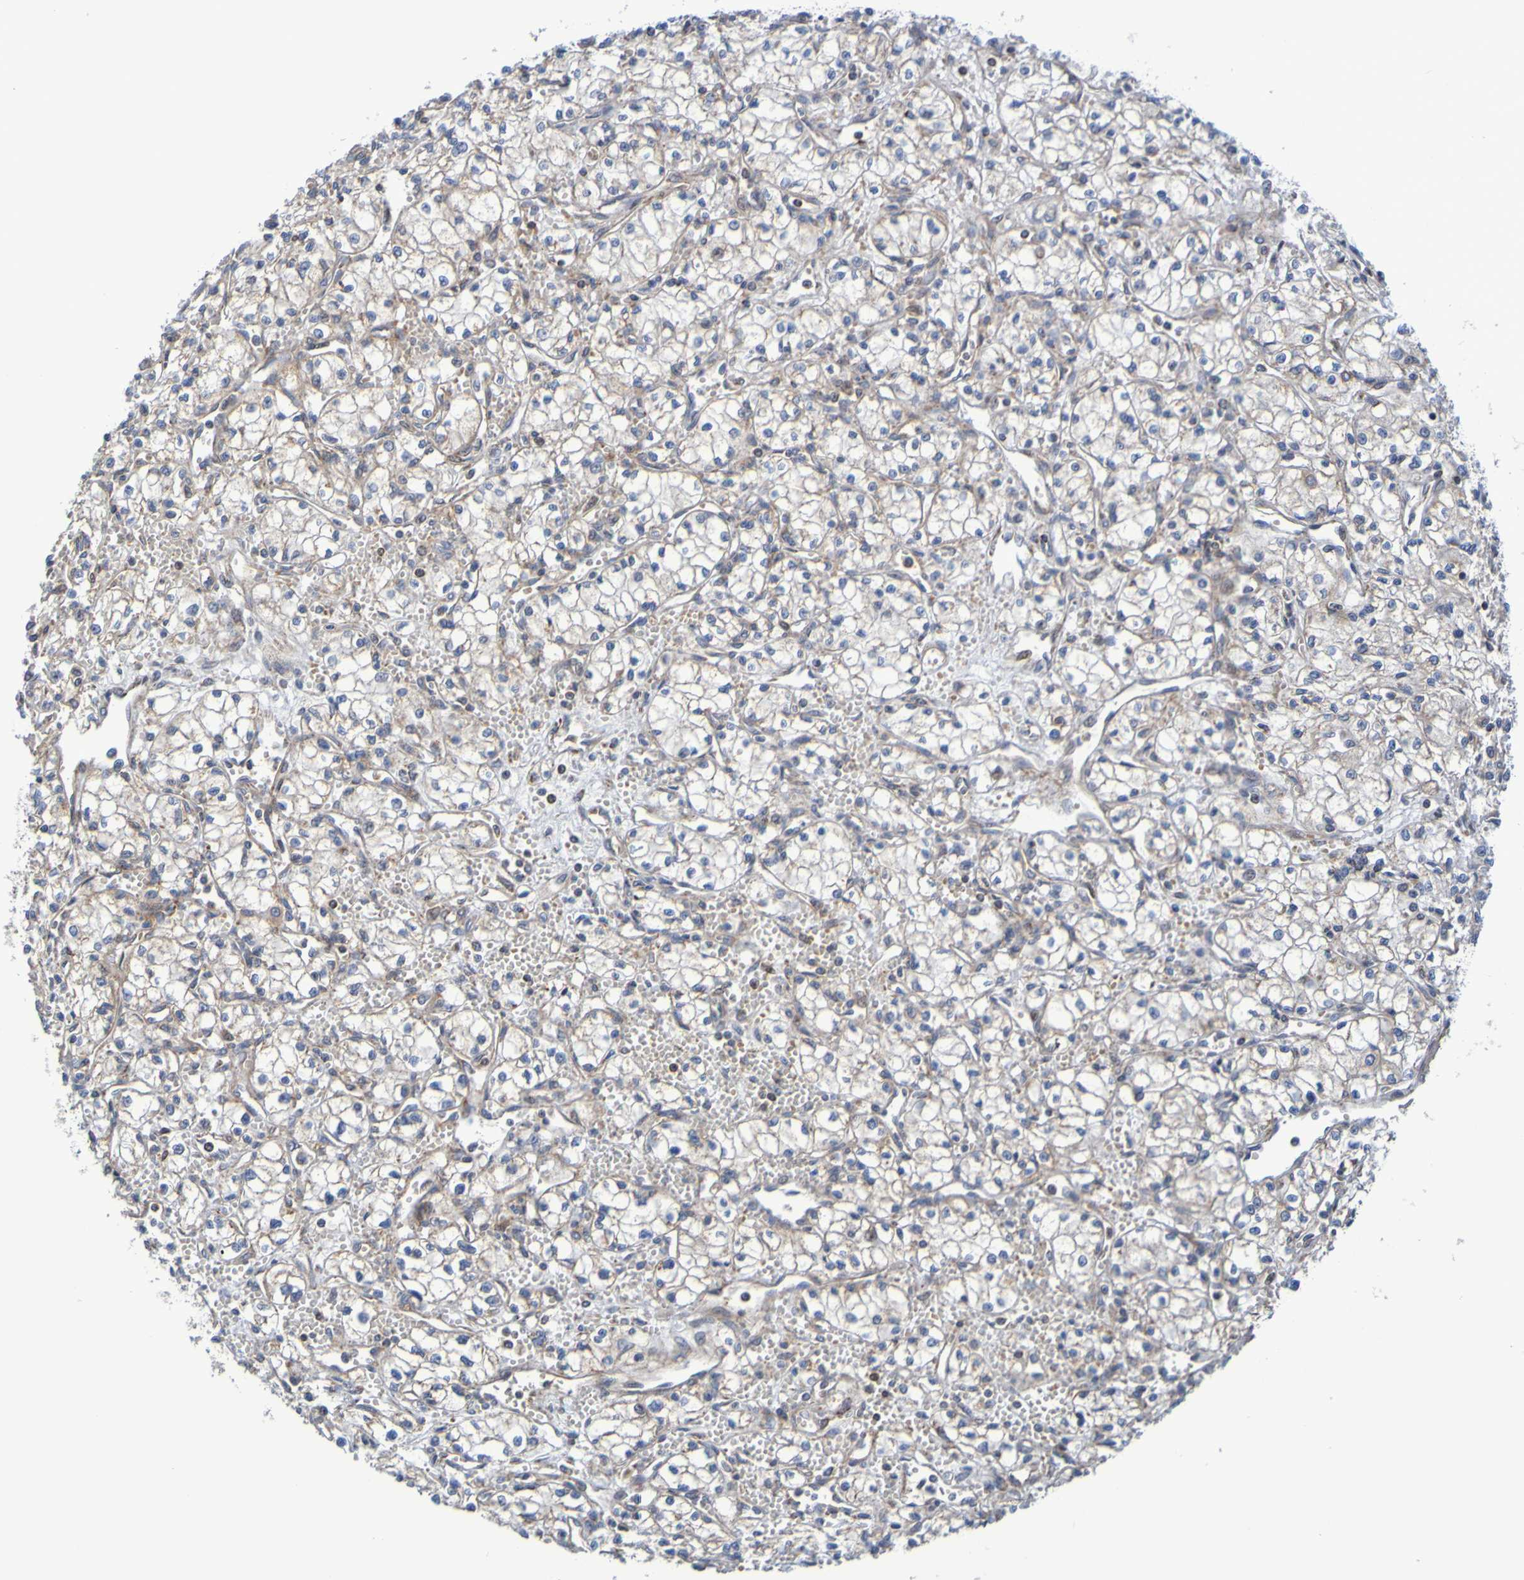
{"staining": {"intensity": "weak", "quantity": ">75%", "location": "cytoplasmic/membranous"}, "tissue": "renal cancer", "cell_type": "Tumor cells", "image_type": "cancer", "snomed": [{"axis": "morphology", "description": "Normal tissue, NOS"}, {"axis": "morphology", "description": "Adenocarcinoma, NOS"}, {"axis": "topography", "description": "Kidney"}], "caption": "Brown immunohistochemical staining in human adenocarcinoma (renal) shows weak cytoplasmic/membranous expression in approximately >75% of tumor cells.", "gene": "CCDC51", "patient": {"sex": "male", "age": 59}}